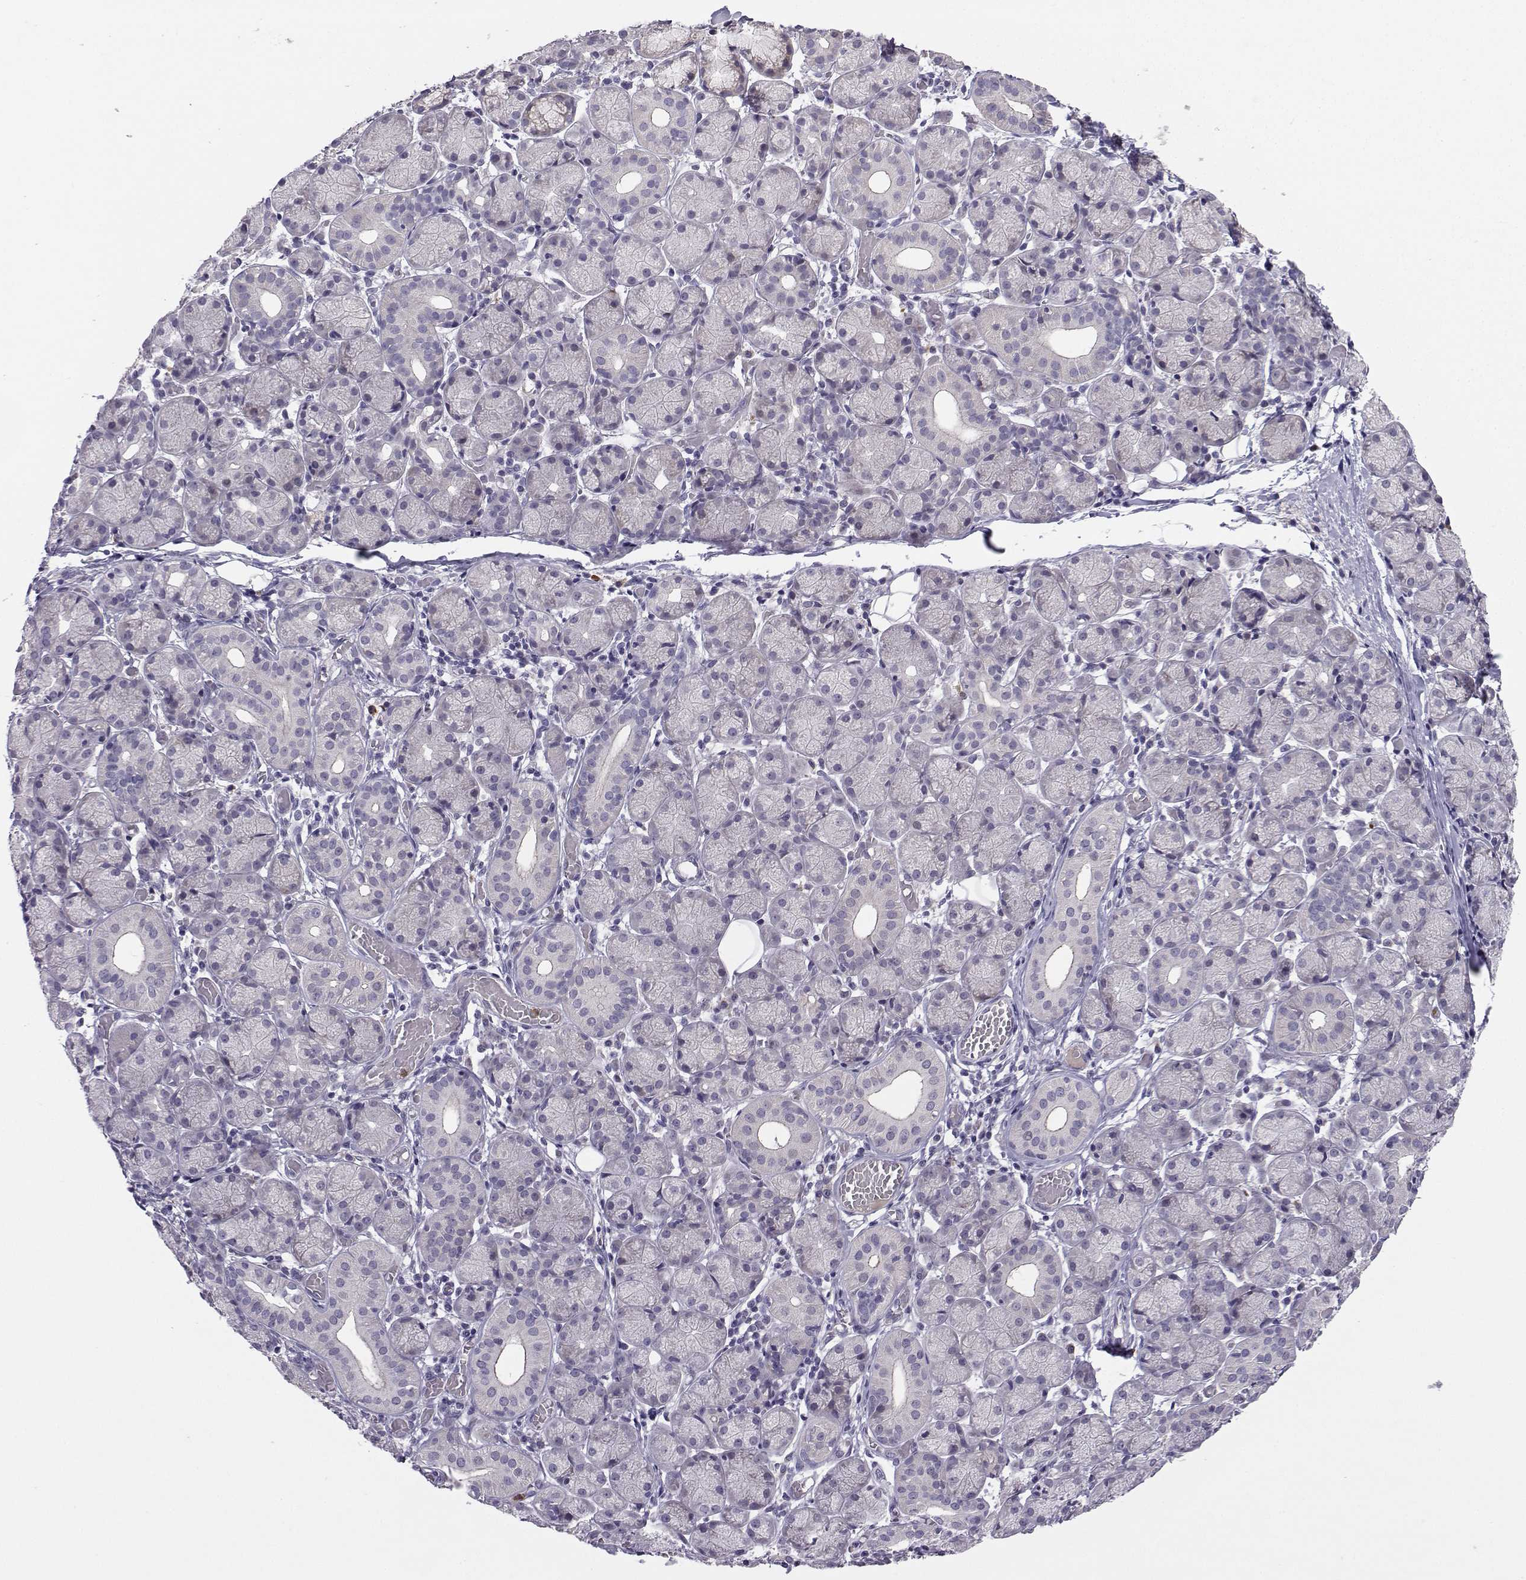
{"staining": {"intensity": "negative", "quantity": "none", "location": "none"}, "tissue": "salivary gland", "cell_type": "Glandular cells", "image_type": "normal", "snomed": [{"axis": "morphology", "description": "Normal tissue, NOS"}, {"axis": "topography", "description": "Salivary gland"}, {"axis": "topography", "description": "Peripheral nerve tissue"}], "caption": "IHC of unremarkable salivary gland shows no staining in glandular cells.", "gene": "CALY", "patient": {"sex": "female", "age": 24}}